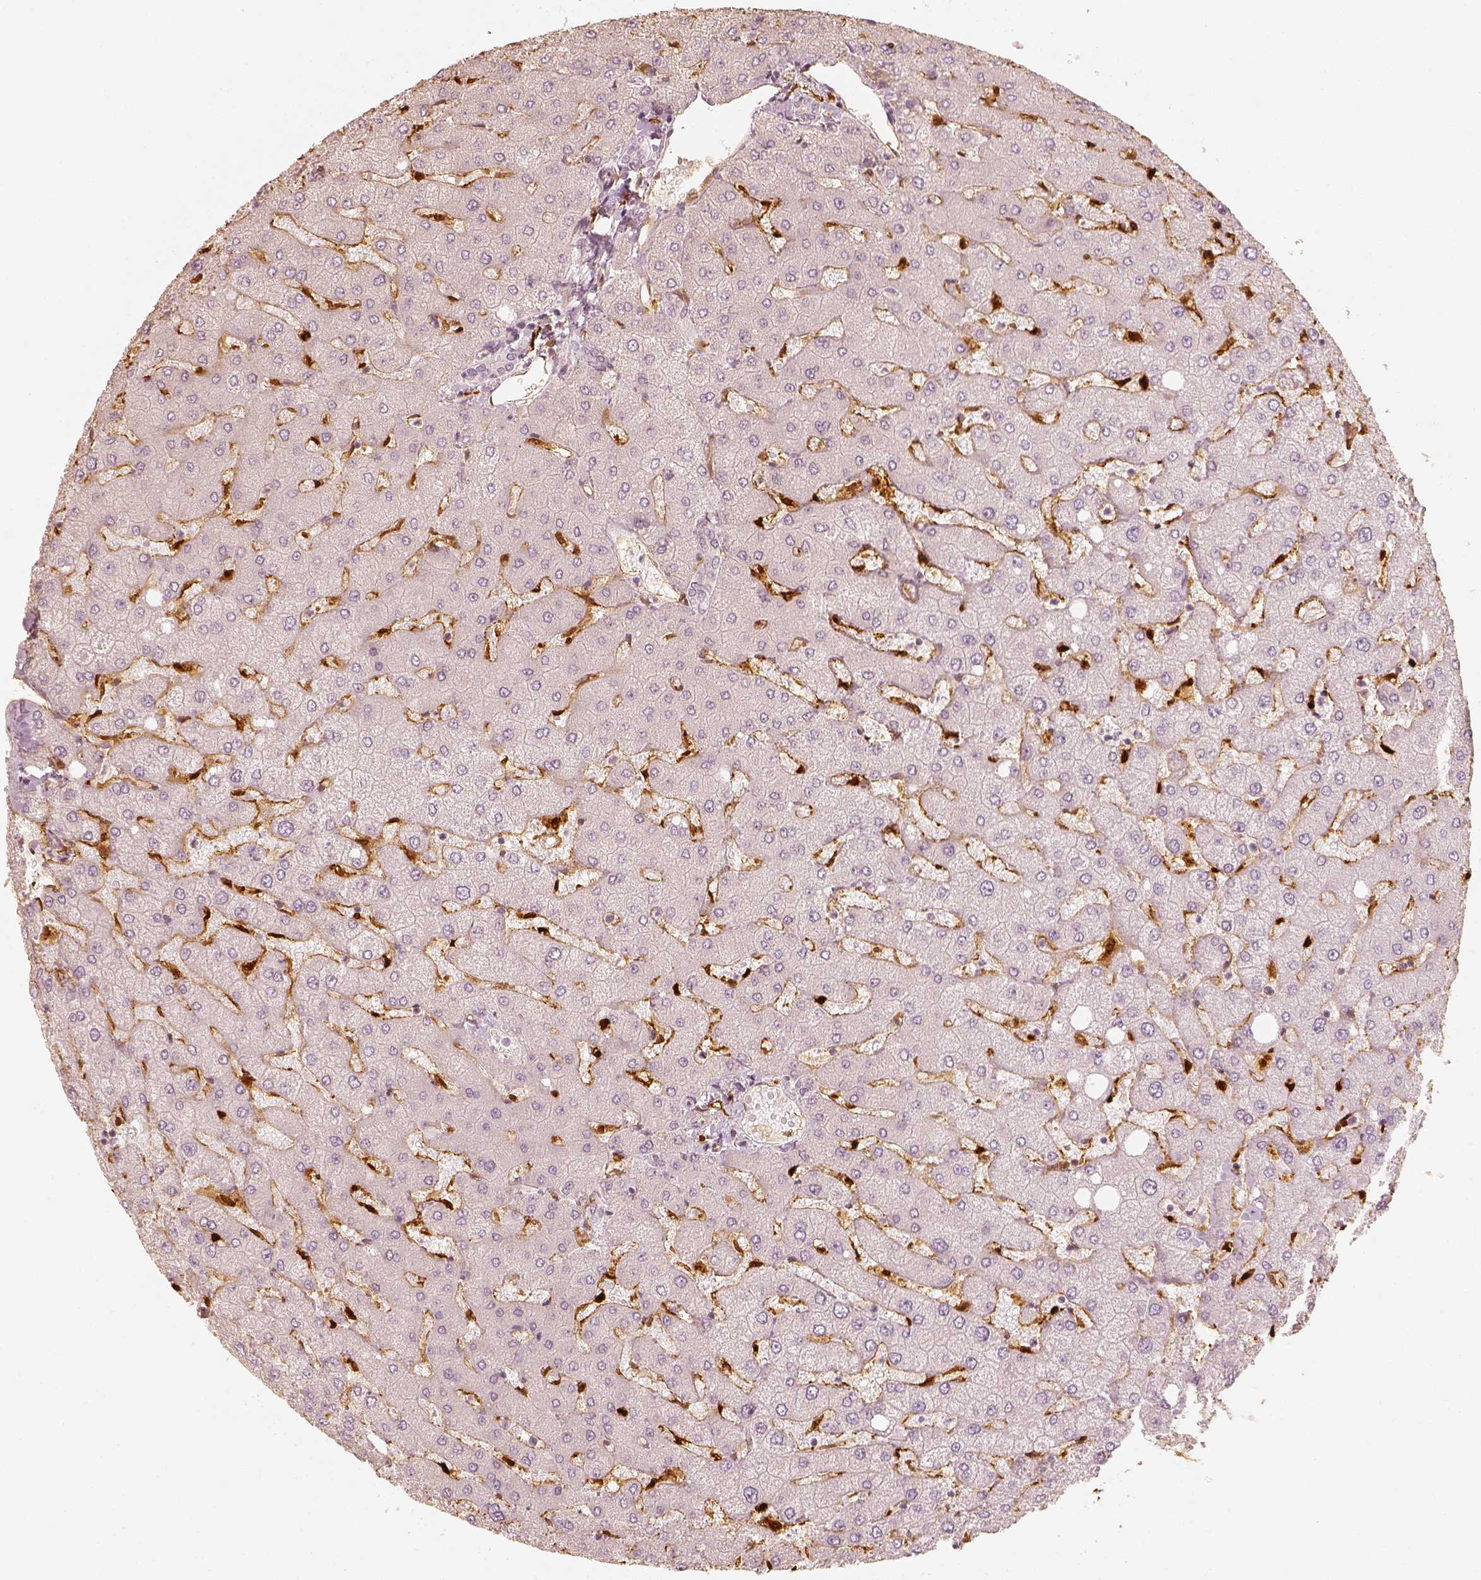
{"staining": {"intensity": "negative", "quantity": "none", "location": "none"}, "tissue": "liver", "cell_type": "Cholangiocytes", "image_type": "normal", "snomed": [{"axis": "morphology", "description": "Normal tissue, NOS"}, {"axis": "topography", "description": "Liver"}], "caption": "Cholangiocytes show no significant protein positivity in unremarkable liver. The staining was performed using DAB to visualize the protein expression in brown, while the nuclei were stained in blue with hematoxylin (Magnification: 20x).", "gene": "FSCN1", "patient": {"sex": "female", "age": 54}}